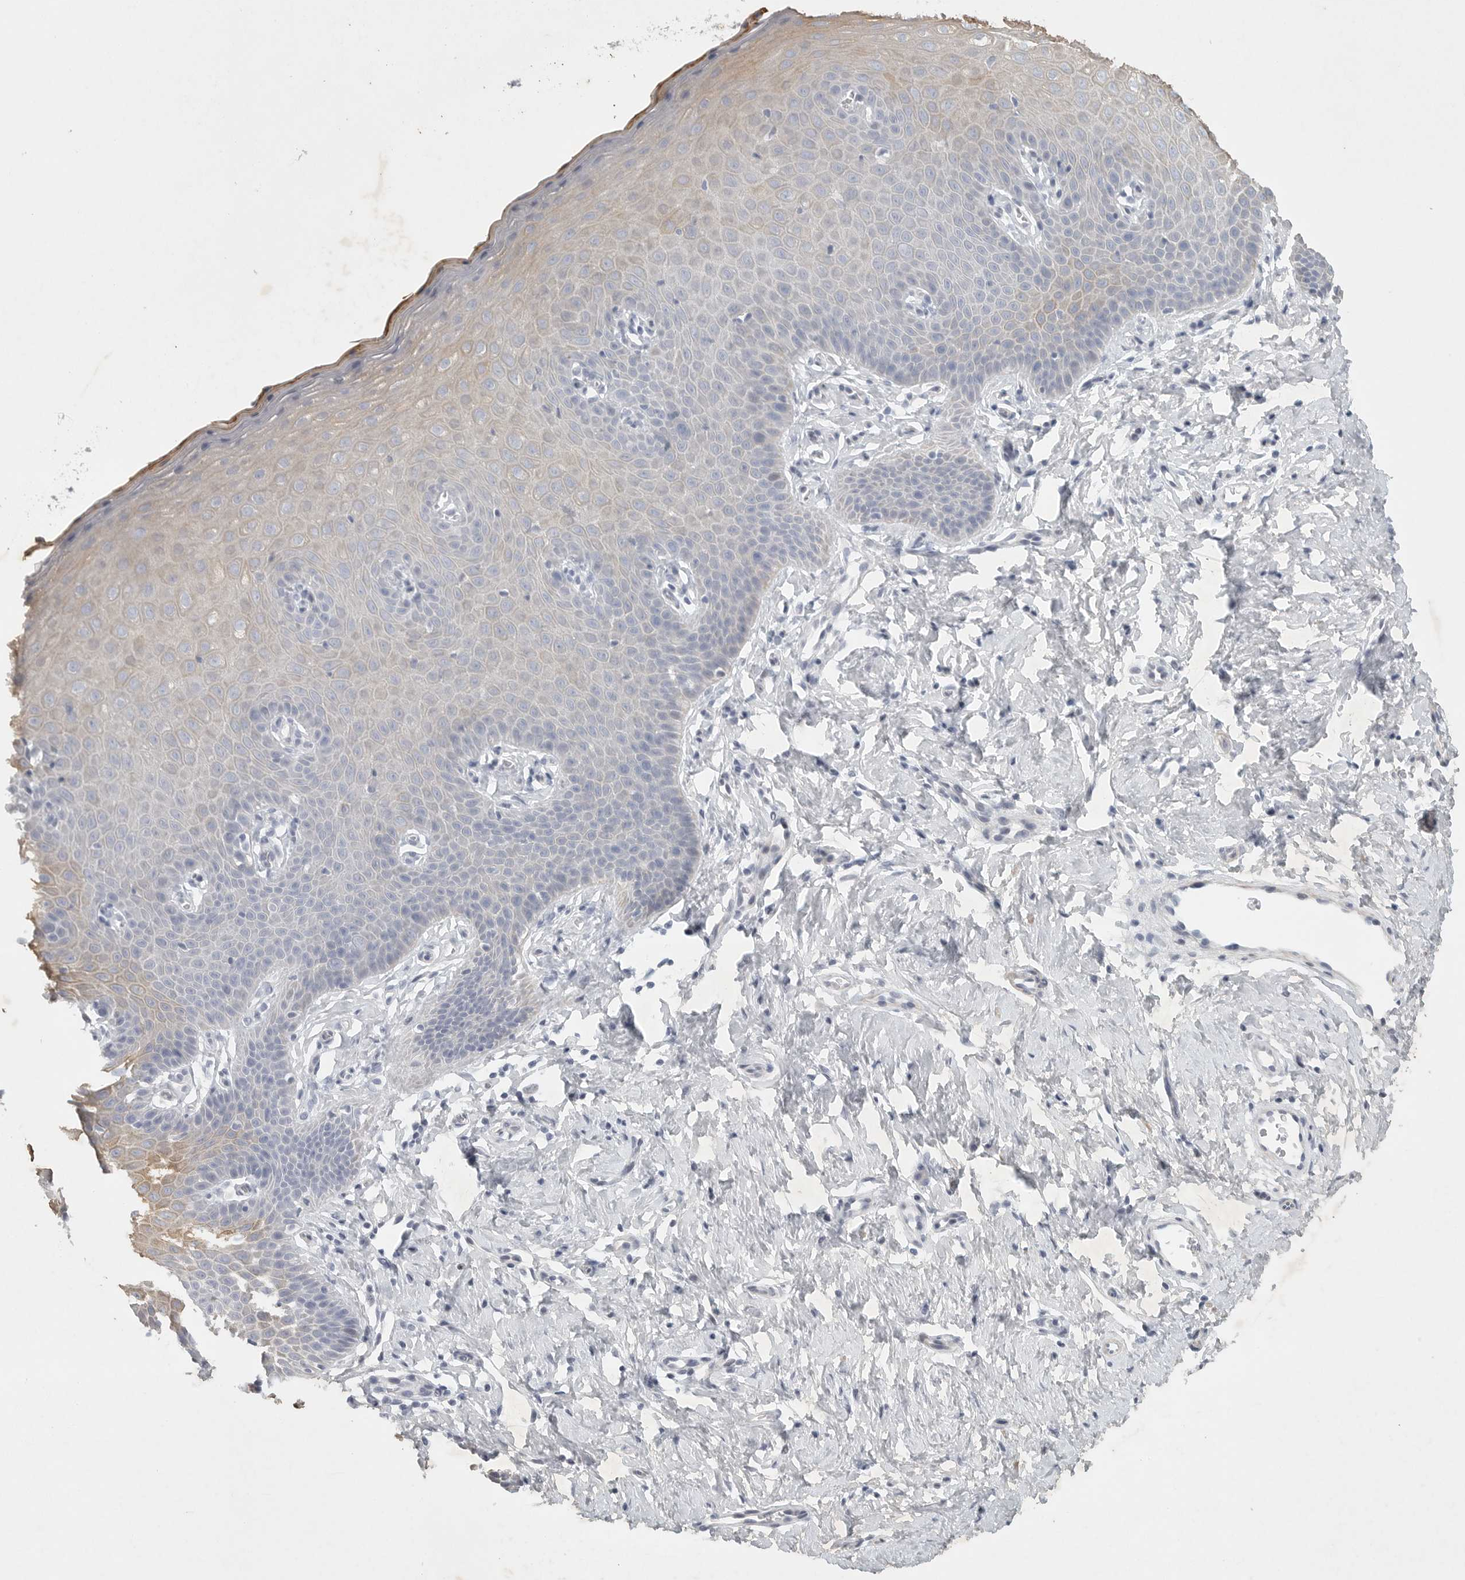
{"staining": {"intensity": "negative", "quantity": "none", "location": "none"}, "tissue": "cervix", "cell_type": "Glandular cells", "image_type": "normal", "snomed": [{"axis": "morphology", "description": "Normal tissue, NOS"}, {"axis": "topography", "description": "Cervix"}], "caption": "DAB (3,3'-diaminobenzidine) immunohistochemical staining of normal cervix exhibits no significant positivity in glandular cells. (Stains: DAB IHC with hematoxylin counter stain, Microscopy: brightfield microscopy at high magnification).", "gene": "TNR", "patient": {"sex": "female", "age": 36}}